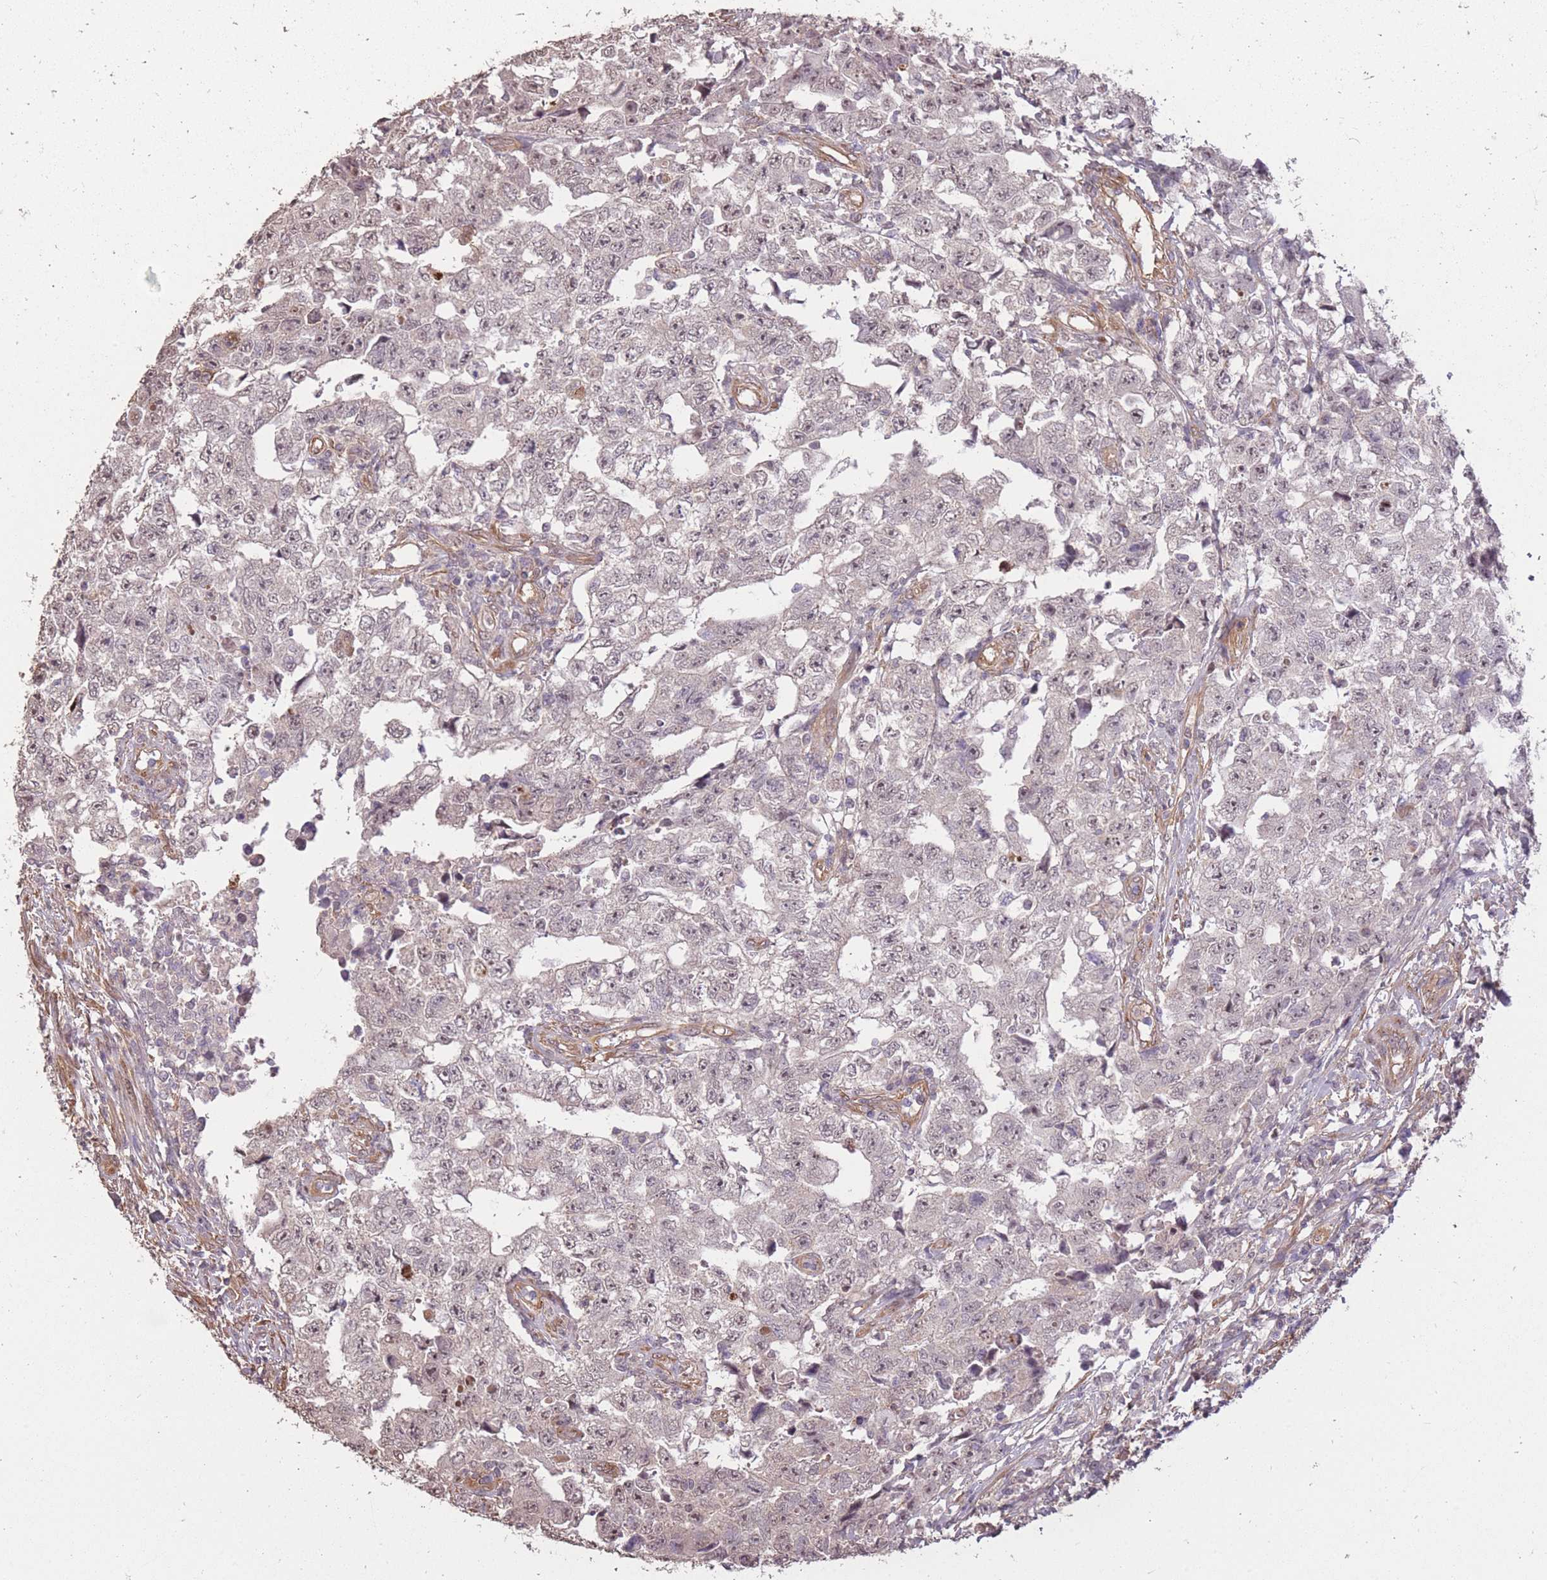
{"staining": {"intensity": "weak", "quantity": "<25%", "location": "nuclear"}, "tissue": "testis cancer", "cell_type": "Tumor cells", "image_type": "cancer", "snomed": [{"axis": "morphology", "description": "Carcinoma, Embryonal, NOS"}, {"axis": "topography", "description": "Testis"}], "caption": "Tumor cells are negative for brown protein staining in testis cancer (embryonal carcinoma). (Brightfield microscopy of DAB (3,3'-diaminobenzidine) immunohistochemistry at high magnification).", "gene": "DYNC1LI2", "patient": {"sex": "male", "age": 25}}